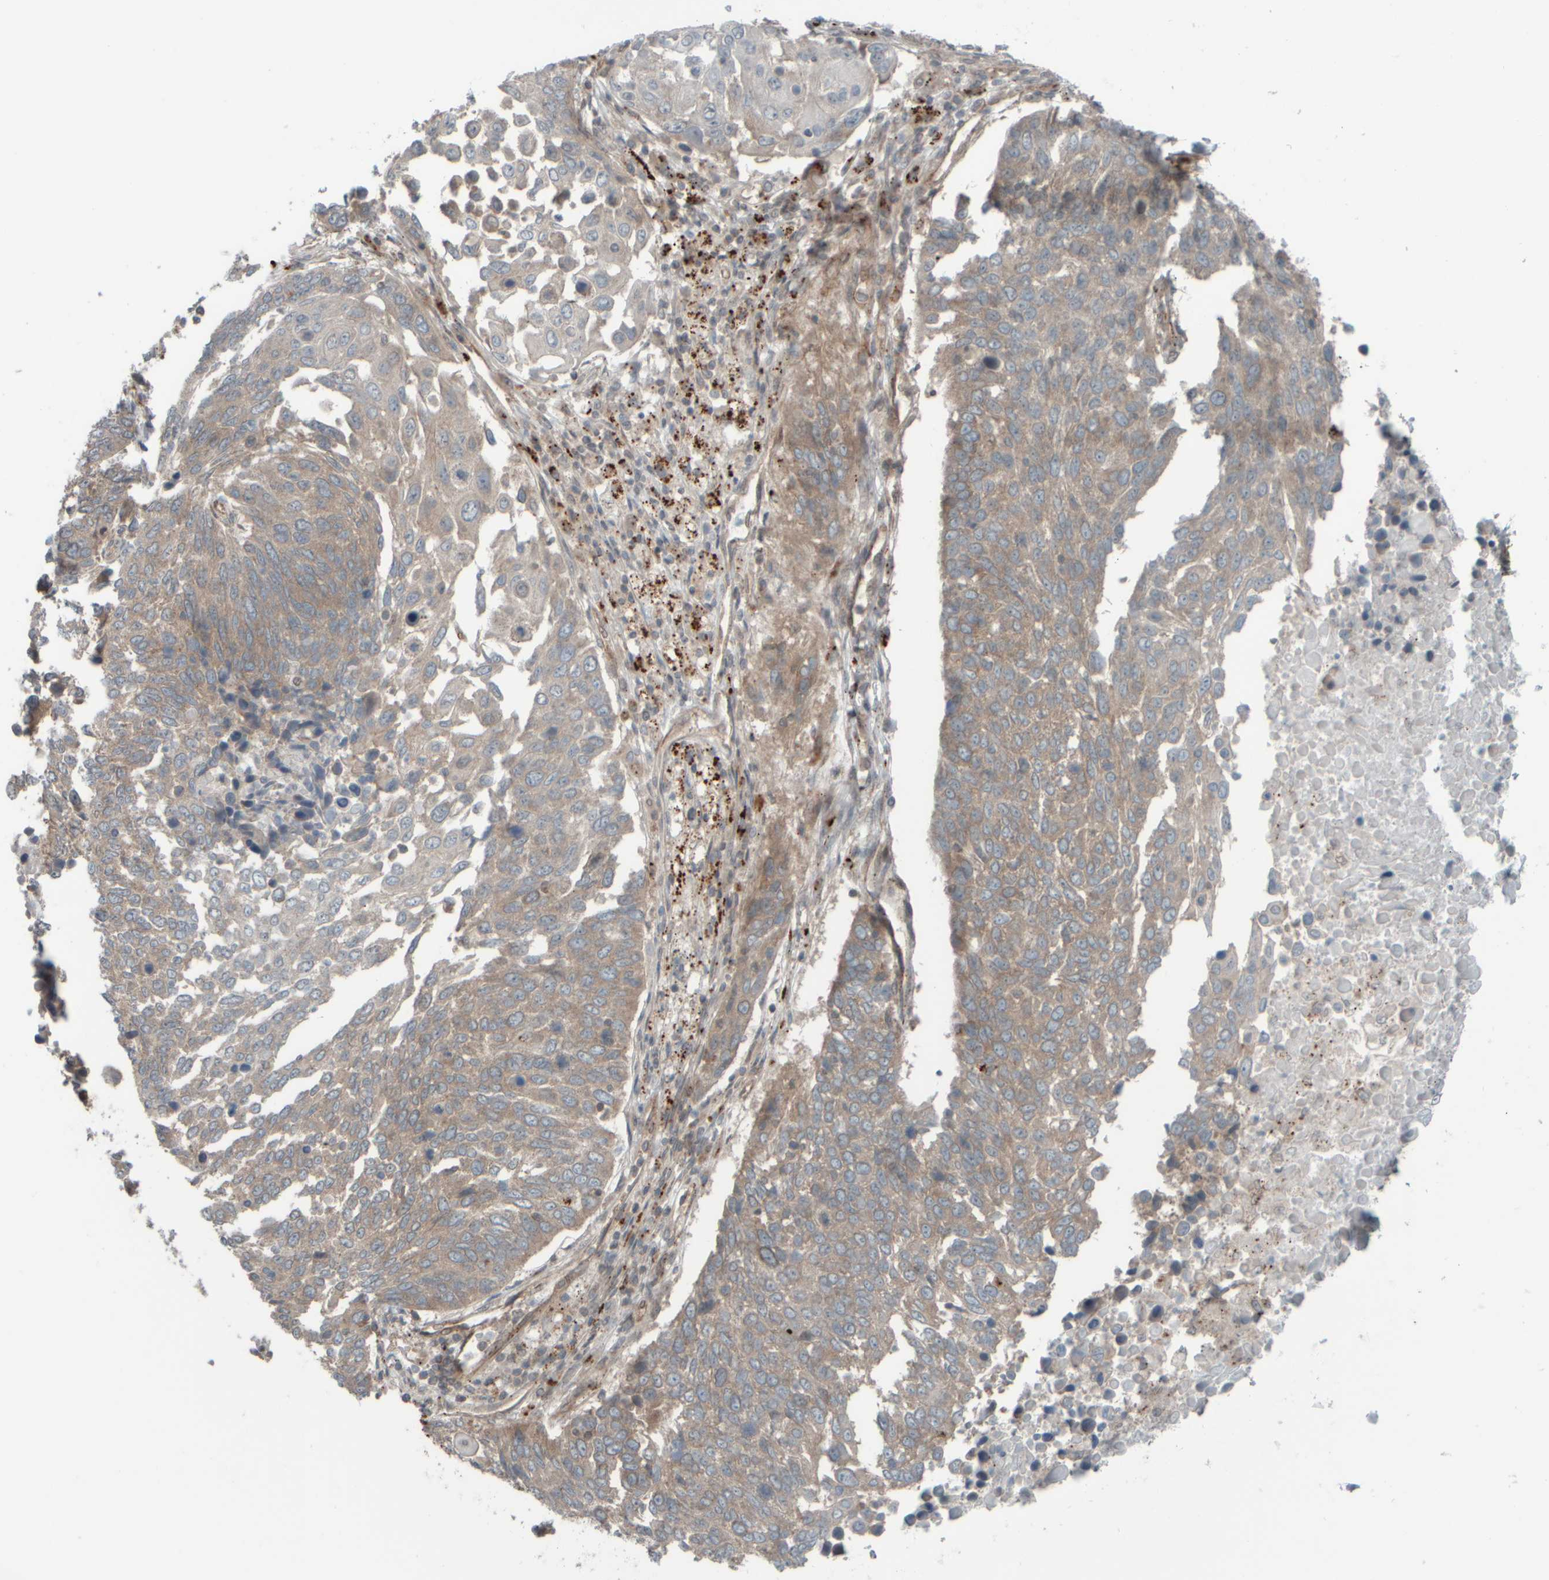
{"staining": {"intensity": "weak", "quantity": ">75%", "location": "cytoplasmic/membranous"}, "tissue": "lung cancer", "cell_type": "Tumor cells", "image_type": "cancer", "snomed": [{"axis": "morphology", "description": "Squamous cell carcinoma, NOS"}, {"axis": "topography", "description": "Lung"}], "caption": "Immunohistochemical staining of lung cancer (squamous cell carcinoma) reveals weak cytoplasmic/membranous protein staining in about >75% of tumor cells.", "gene": "GIGYF1", "patient": {"sex": "male", "age": 66}}